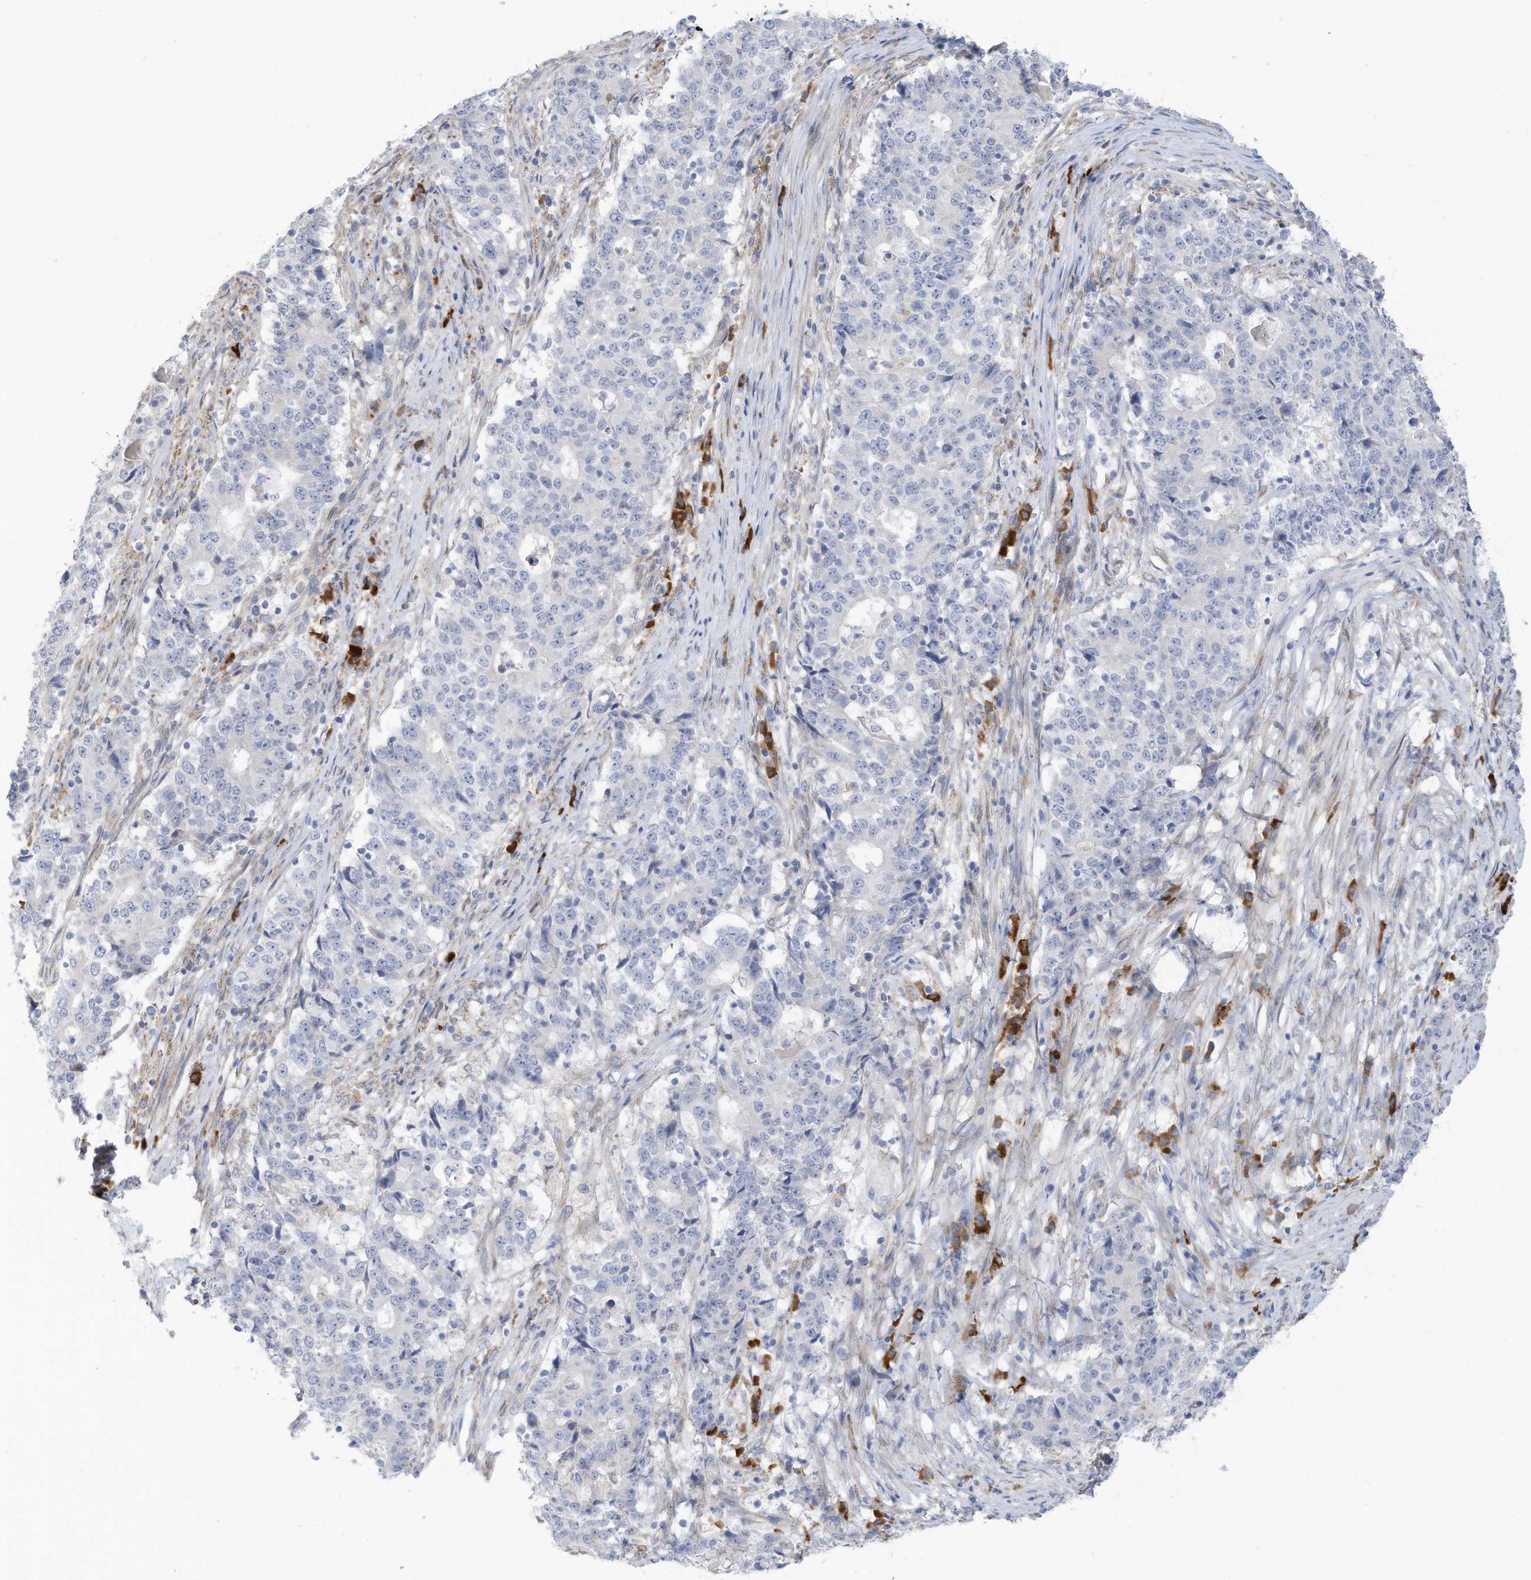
{"staining": {"intensity": "negative", "quantity": "none", "location": "none"}, "tissue": "stomach cancer", "cell_type": "Tumor cells", "image_type": "cancer", "snomed": [{"axis": "morphology", "description": "Adenocarcinoma, NOS"}, {"axis": "topography", "description": "Stomach"}], "caption": "Tumor cells are negative for brown protein staining in stomach cancer (adenocarcinoma).", "gene": "ZNF292", "patient": {"sex": "male", "age": 59}}